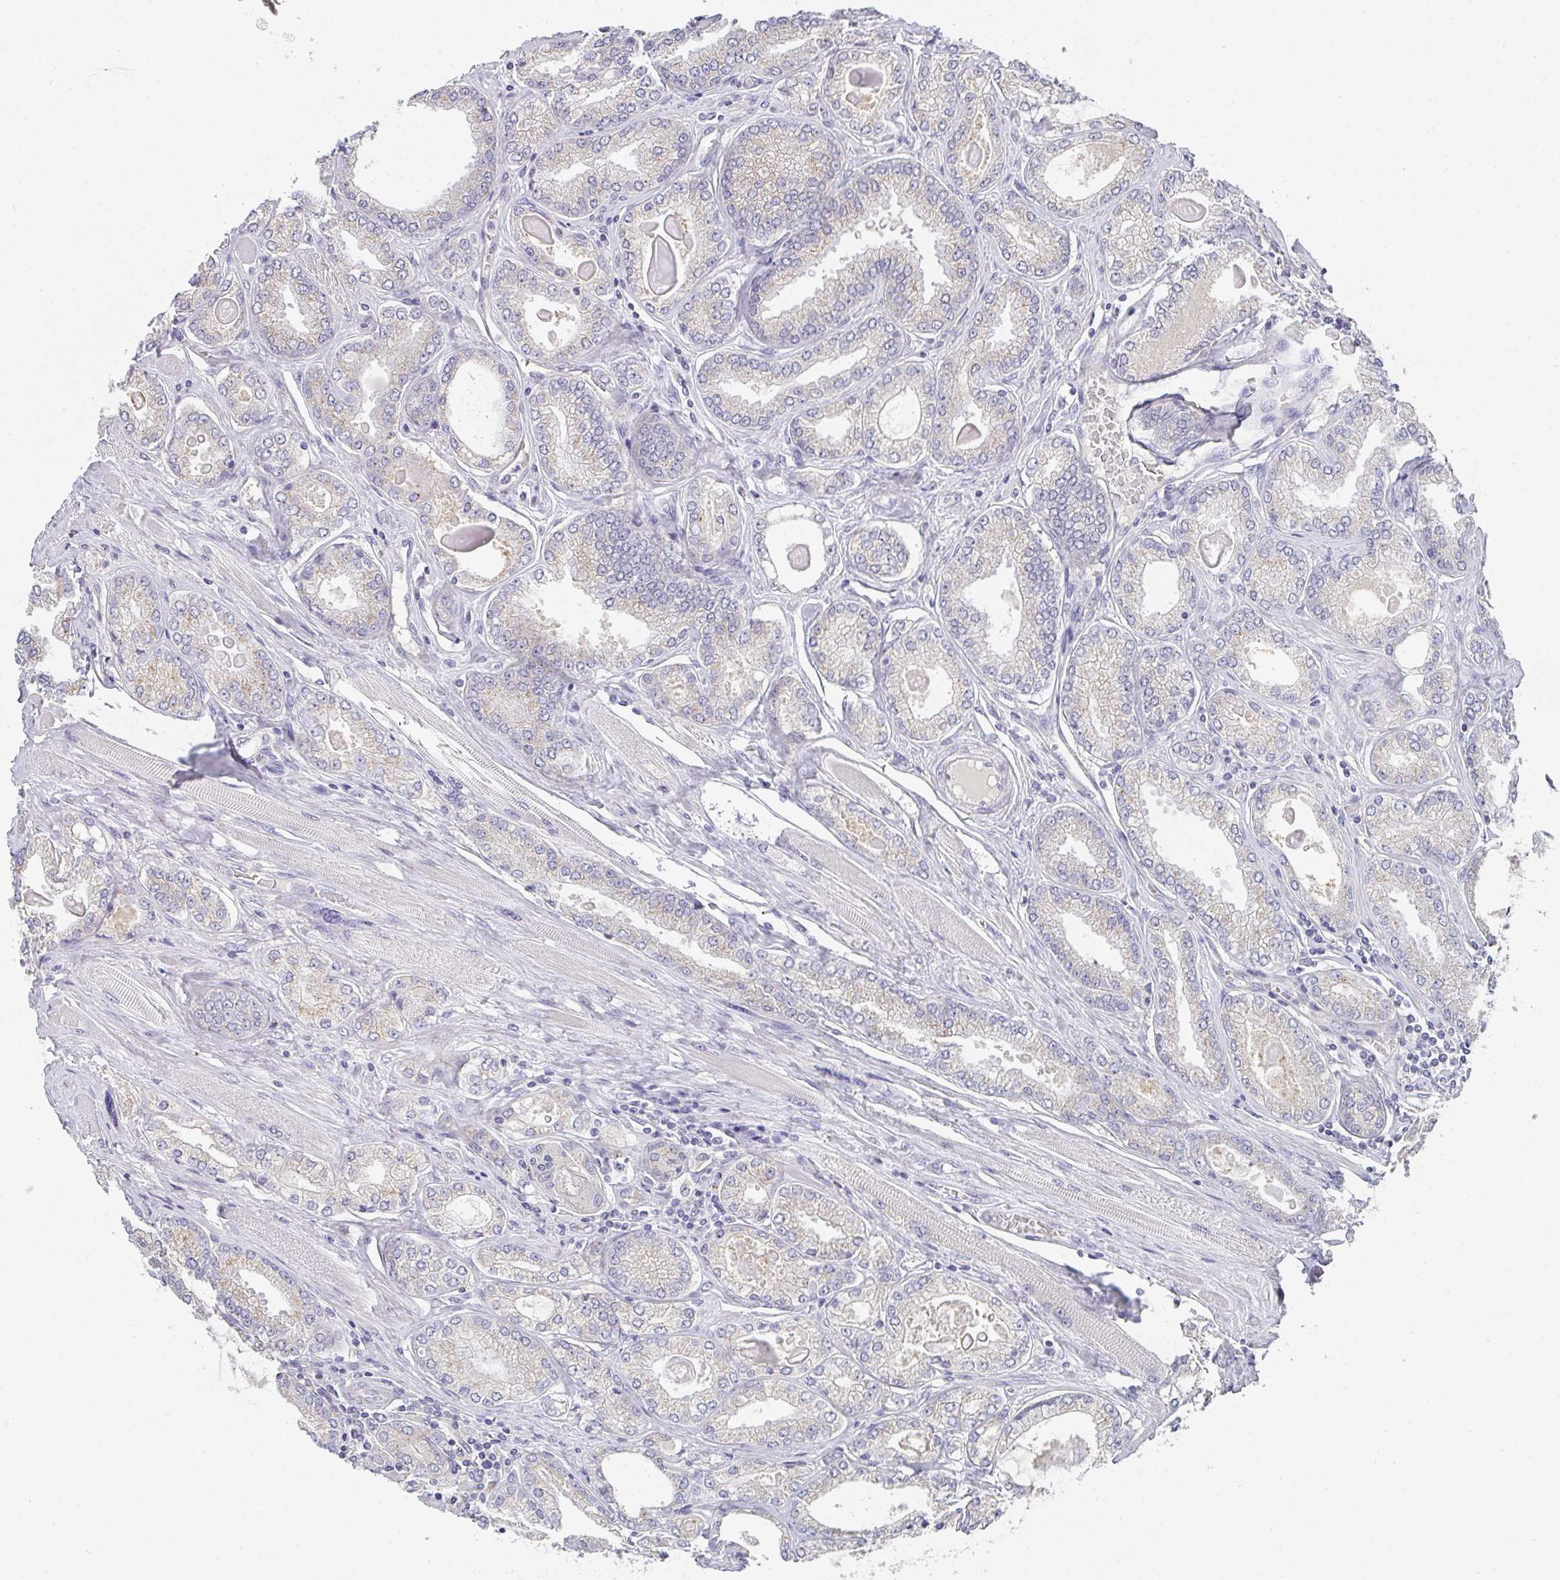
{"staining": {"intensity": "weak", "quantity": "<25%", "location": "cytoplasmic/membranous"}, "tissue": "prostate cancer", "cell_type": "Tumor cells", "image_type": "cancer", "snomed": [{"axis": "morphology", "description": "Adenocarcinoma, High grade"}, {"axis": "topography", "description": "Prostate"}], "caption": "IHC photomicrograph of neoplastic tissue: human prostate cancer (adenocarcinoma (high-grade)) stained with DAB exhibits no significant protein expression in tumor cells. (Stains: DAB immunohistochemistry with hematoxylin counter stain, Microscopy: brightfield microscopy at high magnification).", "gene": "CHMP5", "patient": {"sex": "male", "age": 68}}